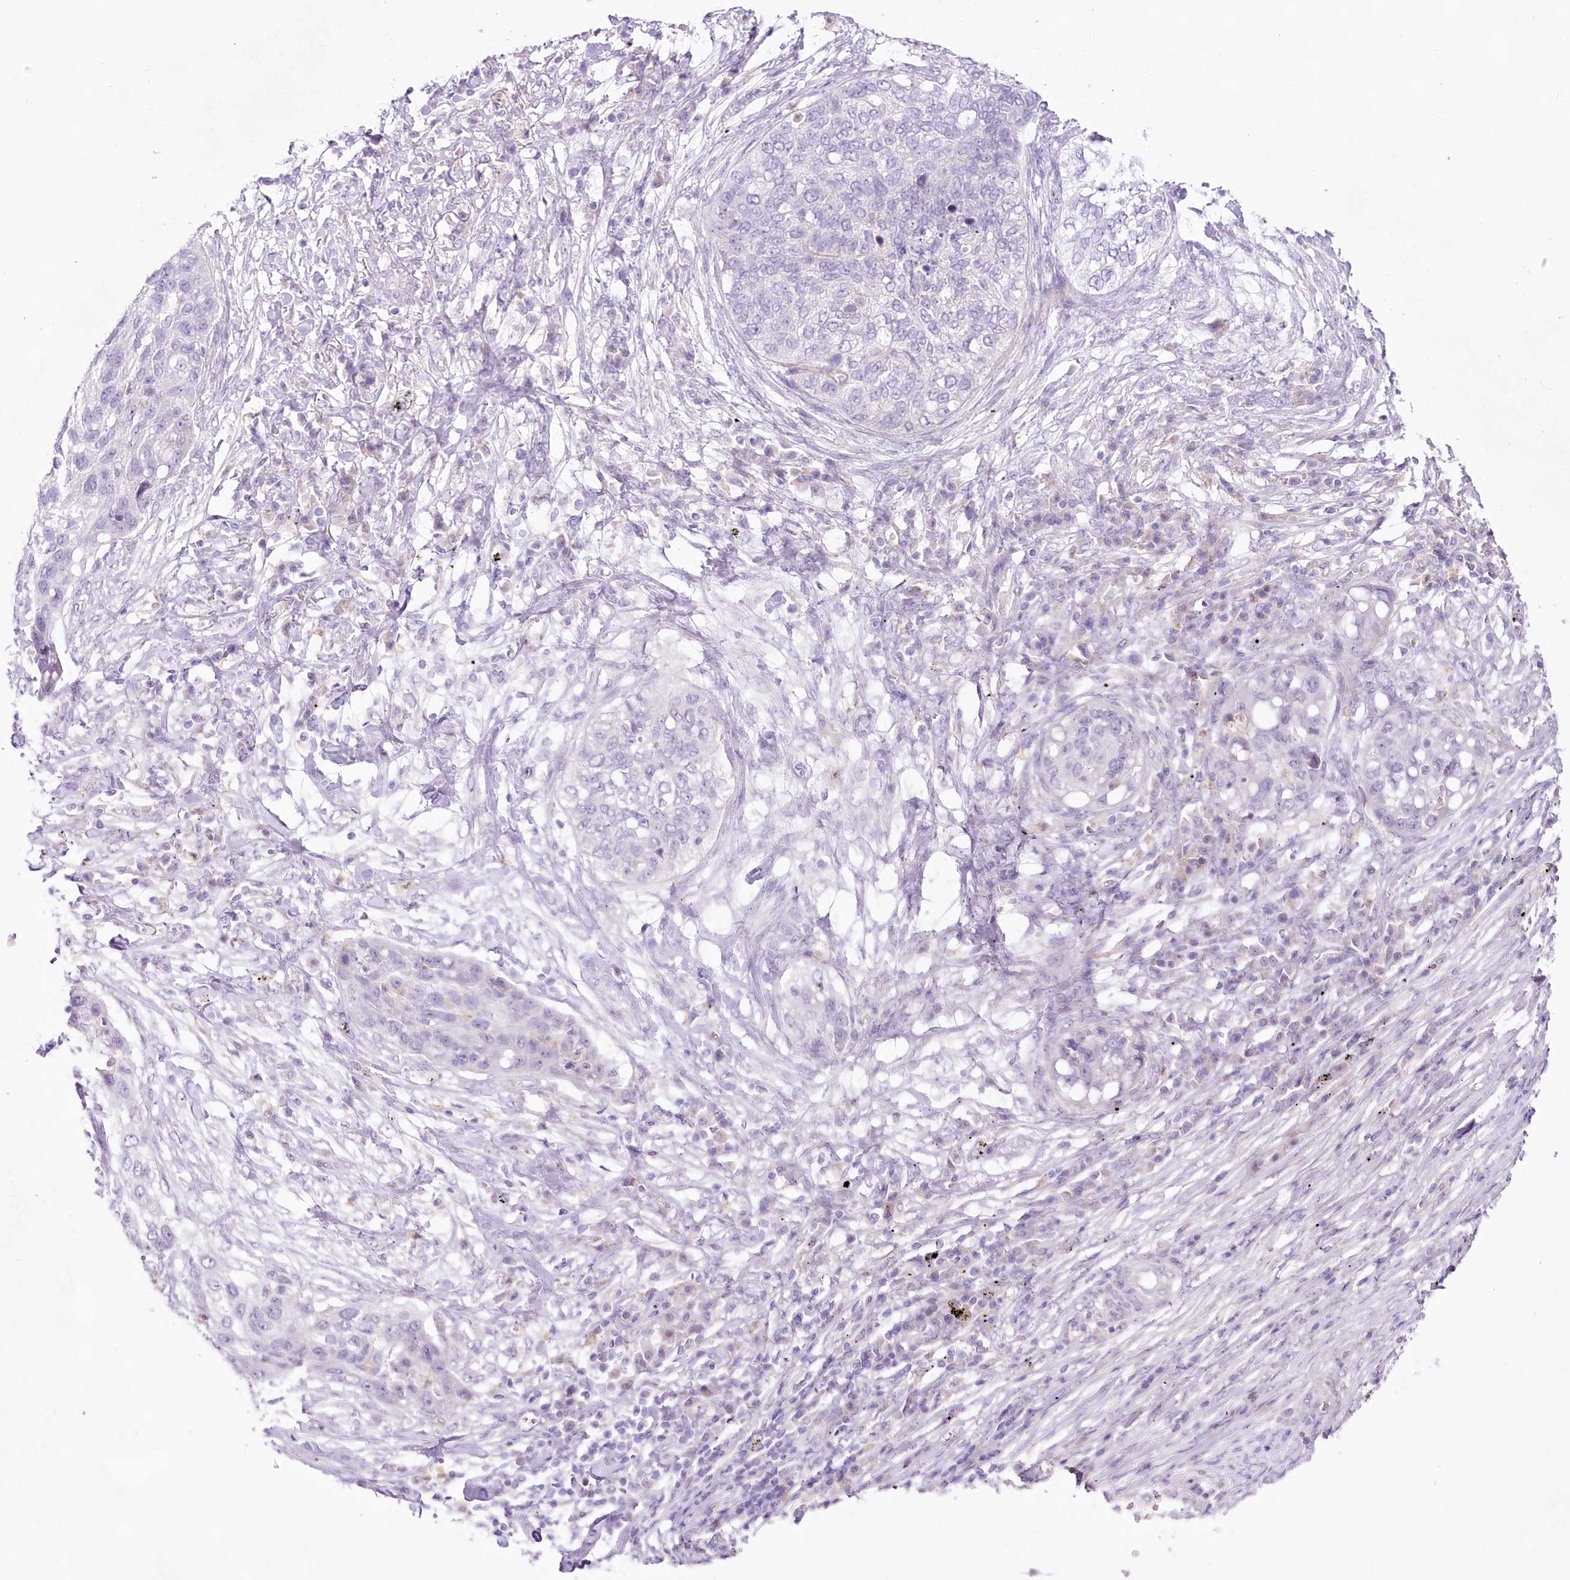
{"staining": {"intensity": "negative", "quantity": "none", "location": "none"}, "tissue": "lung cancer", "cell_type": "Tumor cells", "image_type": "cancer", "snomed": [{"axis": "morphology", "description": "Squamous cell carcinoma, NOS"}, {"axis": "topography", "description": "Lung"}], "caption": "There is no significant expression in tumor cells of lung cancer.", "gene": "CCDC30", "patient": {"sex": "female", "age": 63}}